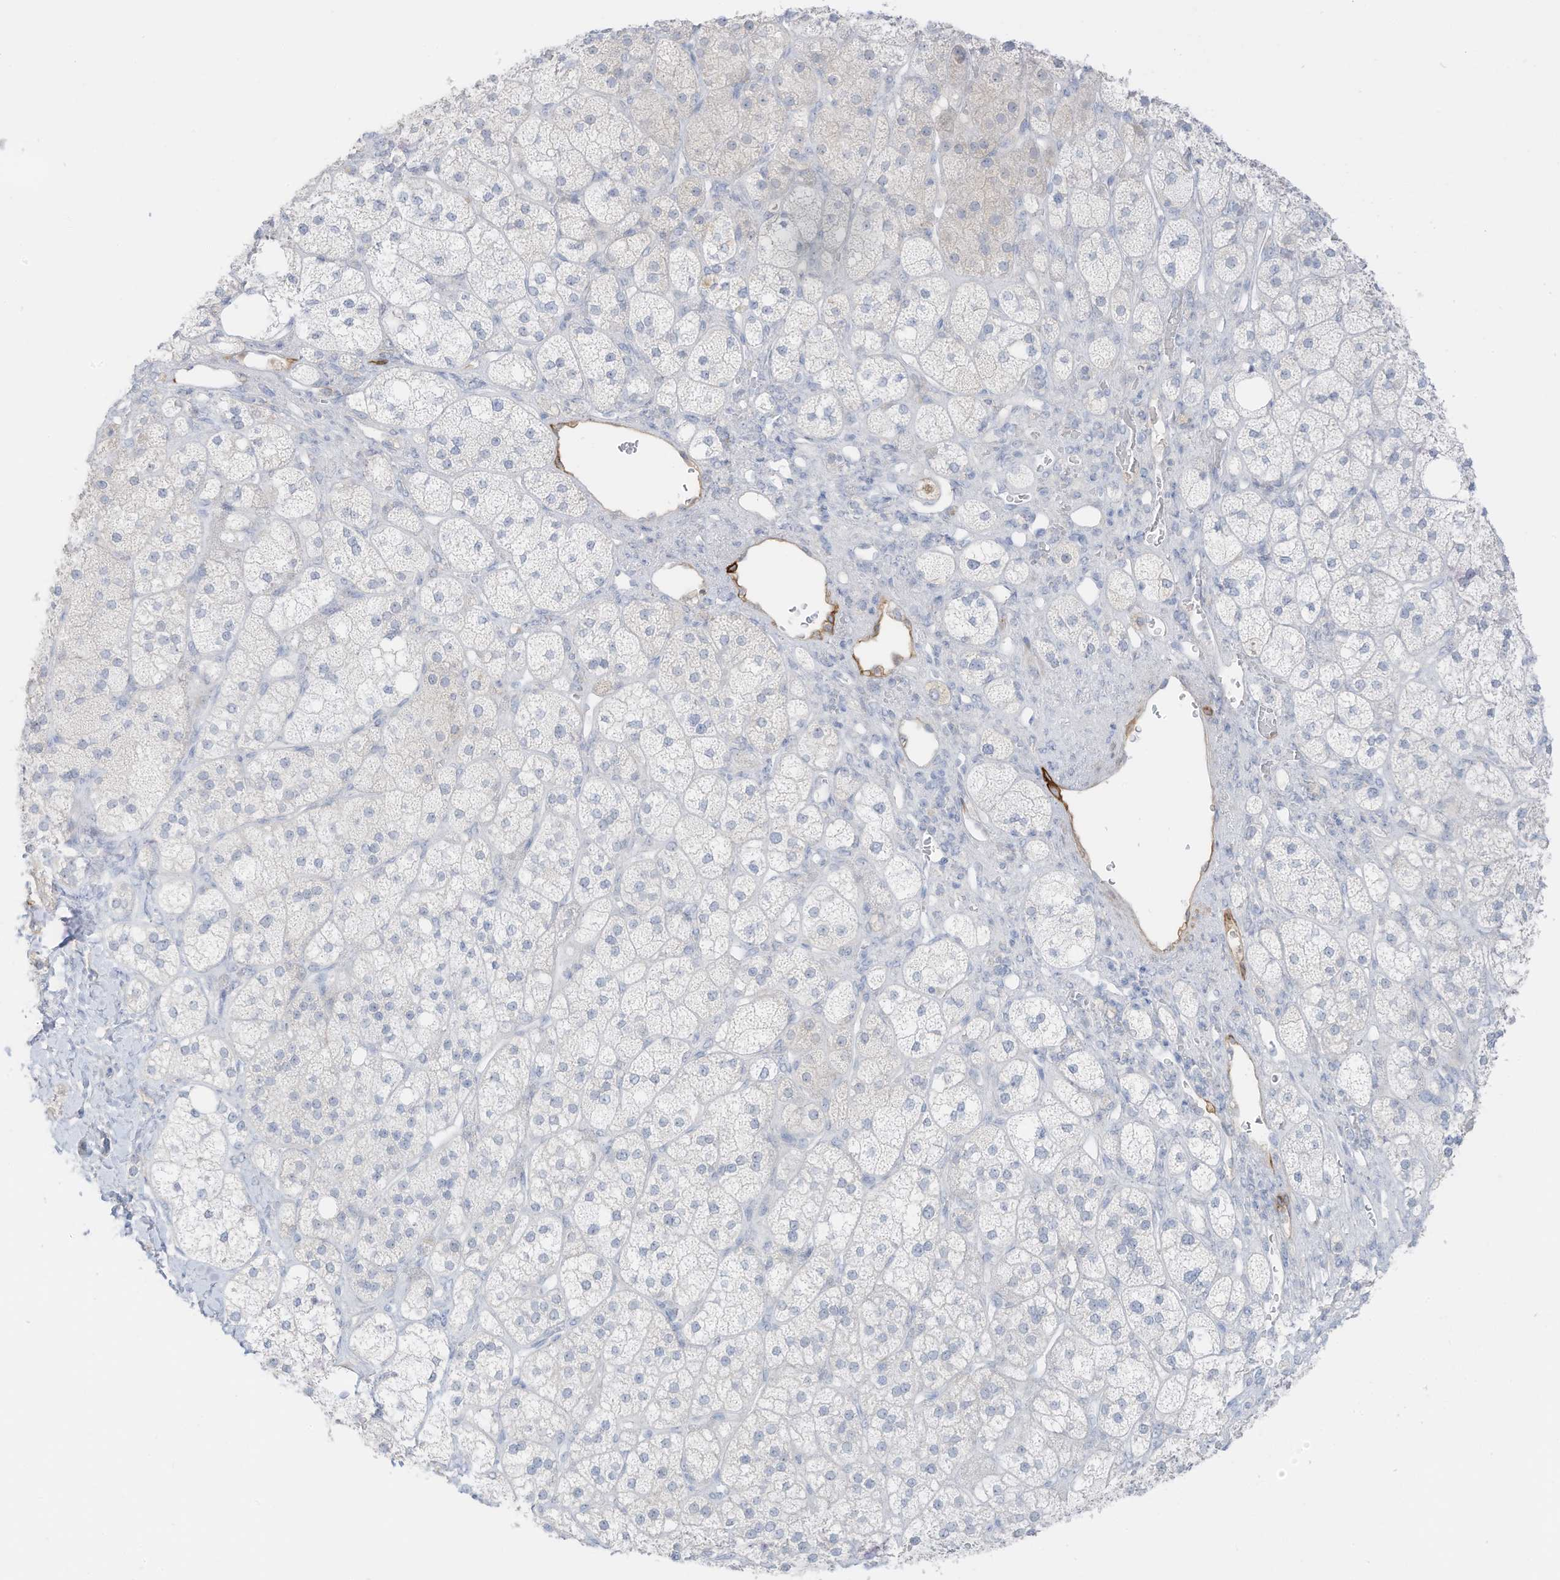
{"staining": {"intensity": "negative", "quantity": "none", "location": "none"}, "tissue": "adrenal gland", "cell_type": "Glandular cells", "image_type": "normal", "snomed": [{"axis": "morphology", "description": "Normal tissue, NOS"}, {"axis": "topography", "description": "Adrenal gland"}], "caption": "Immunohistochemical staining of normal human adrenal gland demonstrates no significant expression in glandular cells. The staining was performed using DAB to visualize the protein expression in brown, while the nuclei were stained in blue with hematoxylin (Magnification: 20x).", "gene": "C11orf87", "patient": {"sex": "male", "age": 61}}